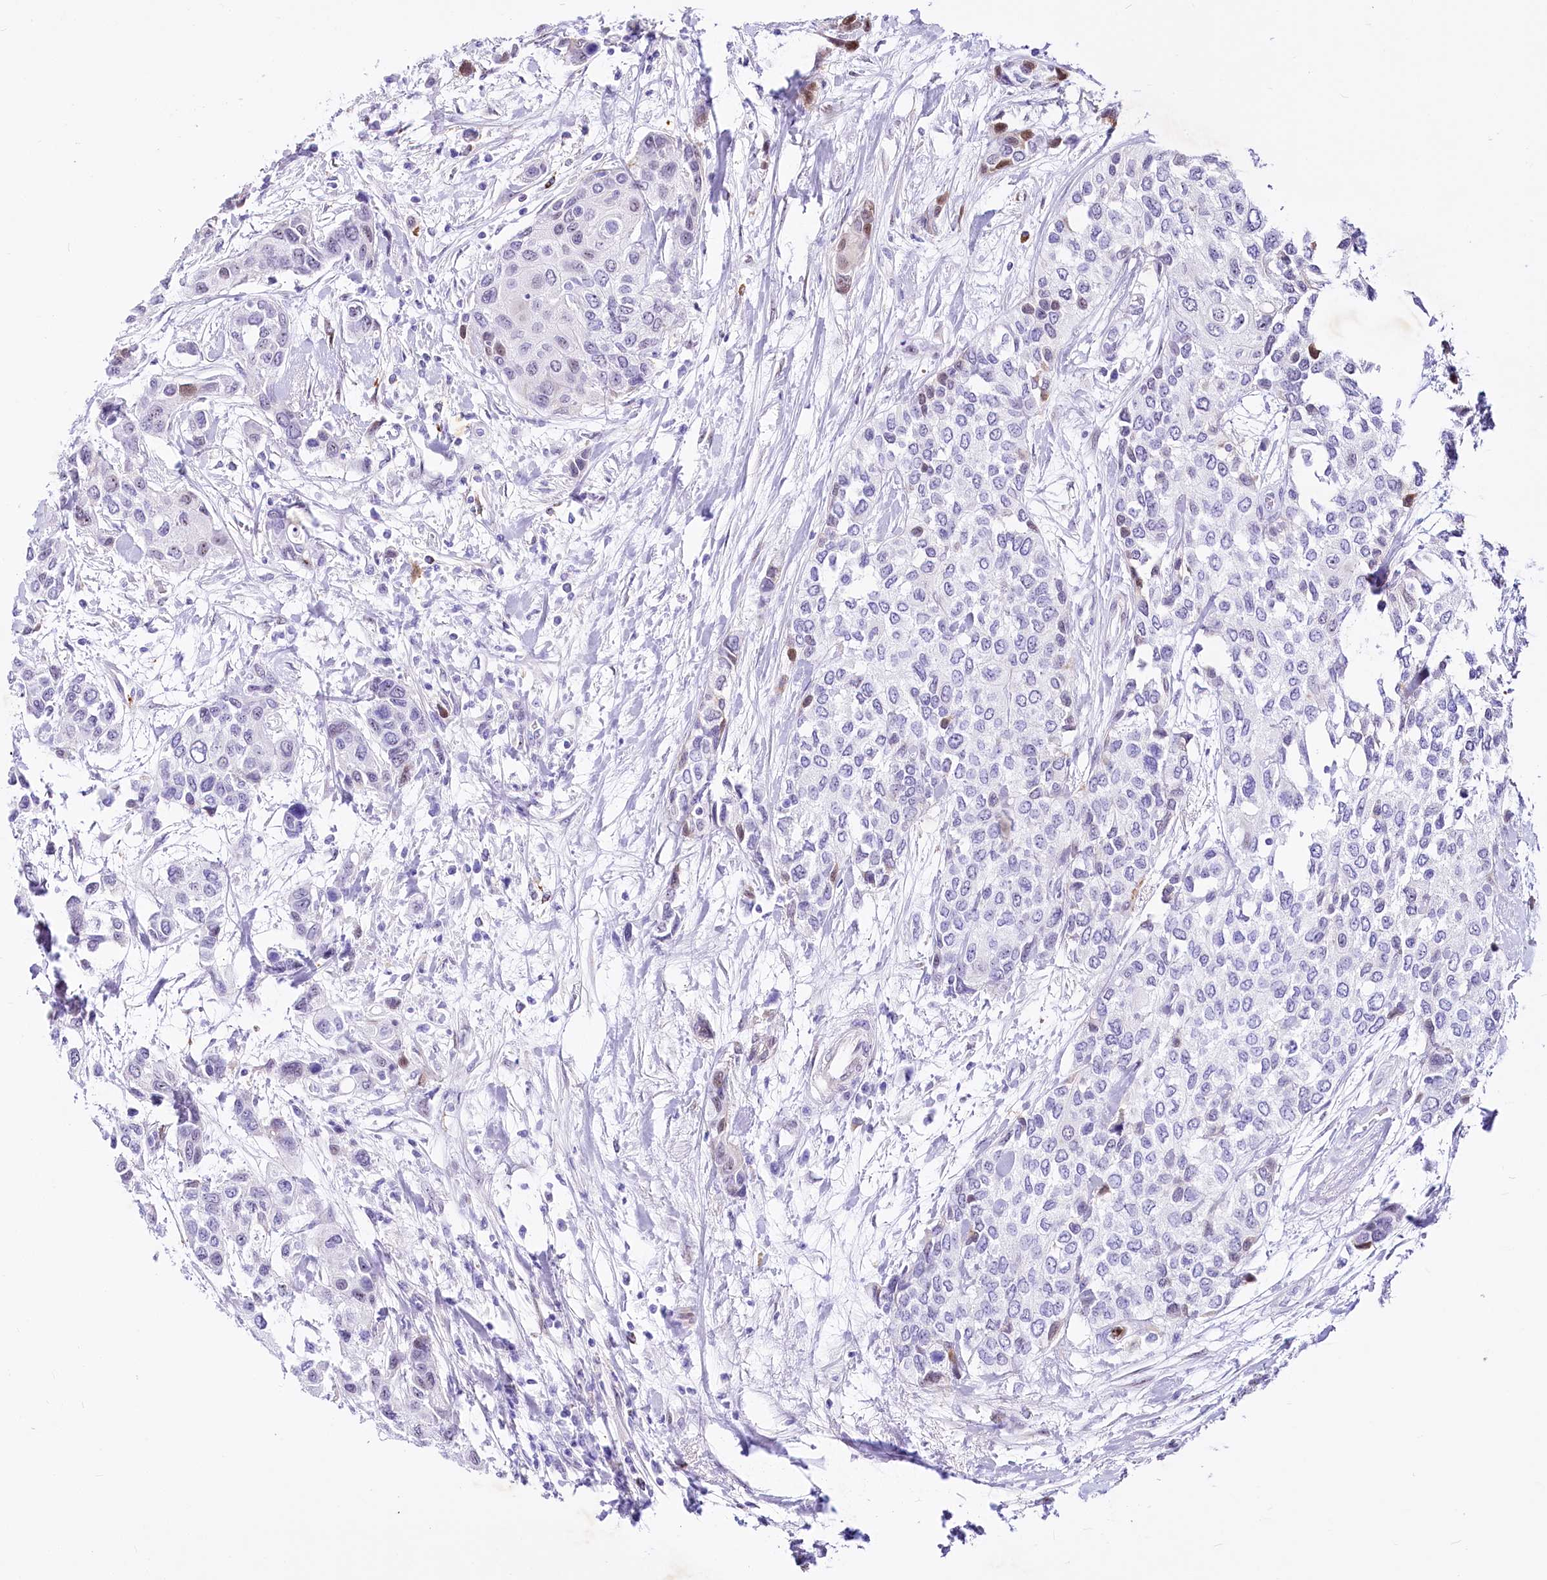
{"staining": {"intensity": "negative", "quantity": "none", "location": "none"}, "tissue": "urothelial cancer", "cell_type": "Tumor cells", "image_type": "cancer", "snomed": [{"axis": "morphology", "description": "Normal tissue, NOS"}, {"axis": "morphology", "description": "Urothelial carcinoma, High grade"}, {"axis": "topography", "description": "Vascular tissue"}, {"axis": "topography", "description": "Urinary bladder"}], "caption": "Immunohistochemical staining of high-grade urothelial carcinoma displays no significant staining in tumor cells. The staining was performed using DAB (3,3'-diaminobenzidine) to visualize the protein expression in brown, while the nuclei were stained in blue with hematoxylin (Magnification: 20x).", "gene": "PTMS", "patient": {"sex": "female", "age": 56}}